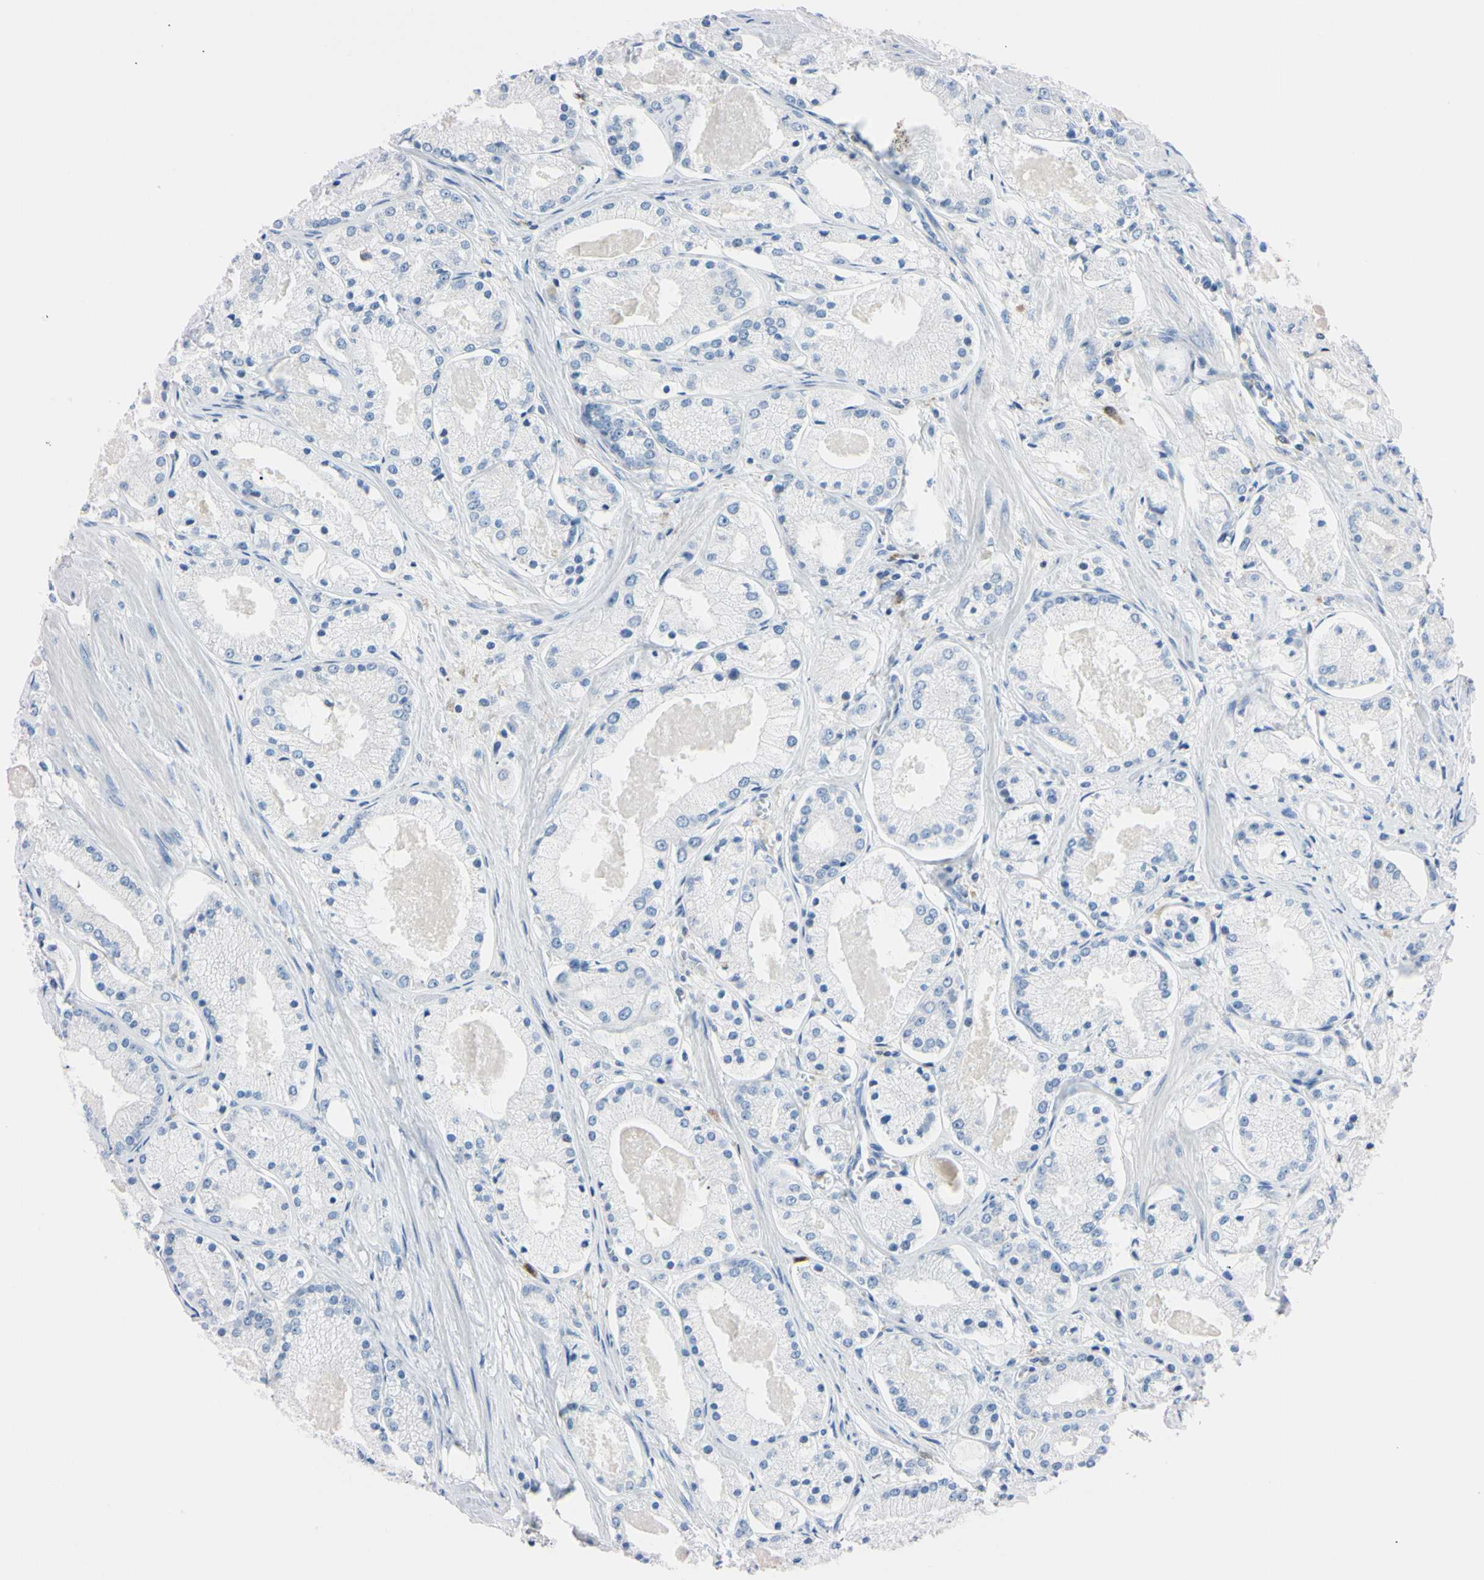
{"staining": {"intensity": "negative", "quantity": "none", "location": "none"}, "tissue": "prostate cancer", "cell_type": "Tumor cells", "image_type": "cancer", "snomed": [{"axis": "morphology", "description": "Adenocarcinoma, High grade"}, {"axis": "topography", "description": "Prostate"}], "caption": "Immunohistochemistry (IHC) of human prostate cancer demonstrates no expression in tumor cells. (Immunohistochemistry (IHC), brightfield microscopy, high magnification).", "gene": "NCF4", "patient": {"sex": "male", "age": 66}}